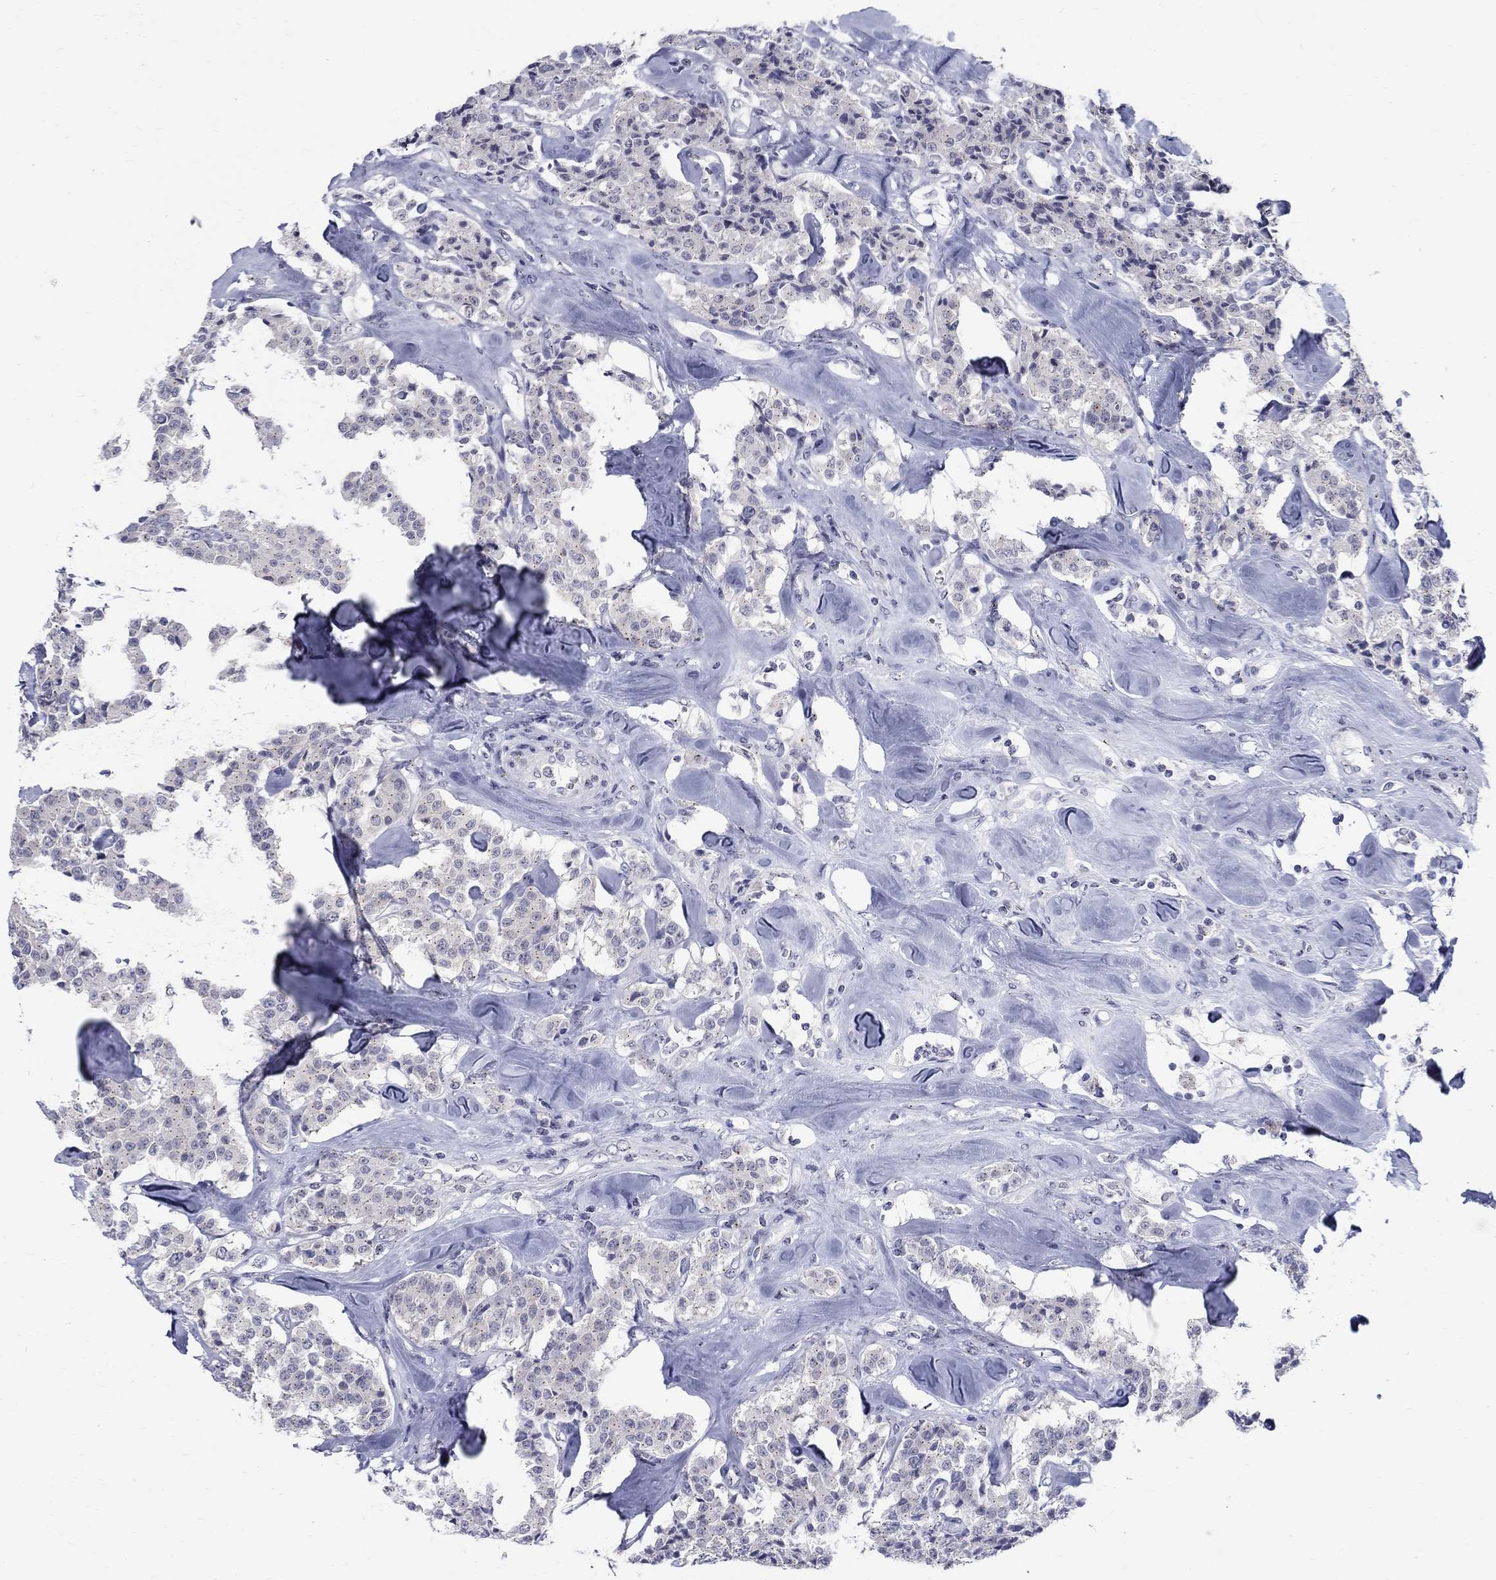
{"staining": {"intensity": "negative", "quantity": "none", "location": "none"}, "tissue": "carcinoid", "cell_type": "Tumor cells", "image_type": "cancer", "snomed": [{"axis": "morphology", "description": "Carcinoid, malignant, NOS"}, {"axis": "topography", "description": "Pancreas"}], "caption": "DAB (3,3'-diaminobenzidine) immunohistochemical staining of carcinoid displays no significant expression in tumor cells. The staining was performed using DAB (3,3'-diaminobenzidine) to visualize the protein expression in brown, while the nuclei were stained in blue with hematoxylin (Magnification: 20x).", "gene": "CEP43", "patient": {"sex": "male", "age": 41}}